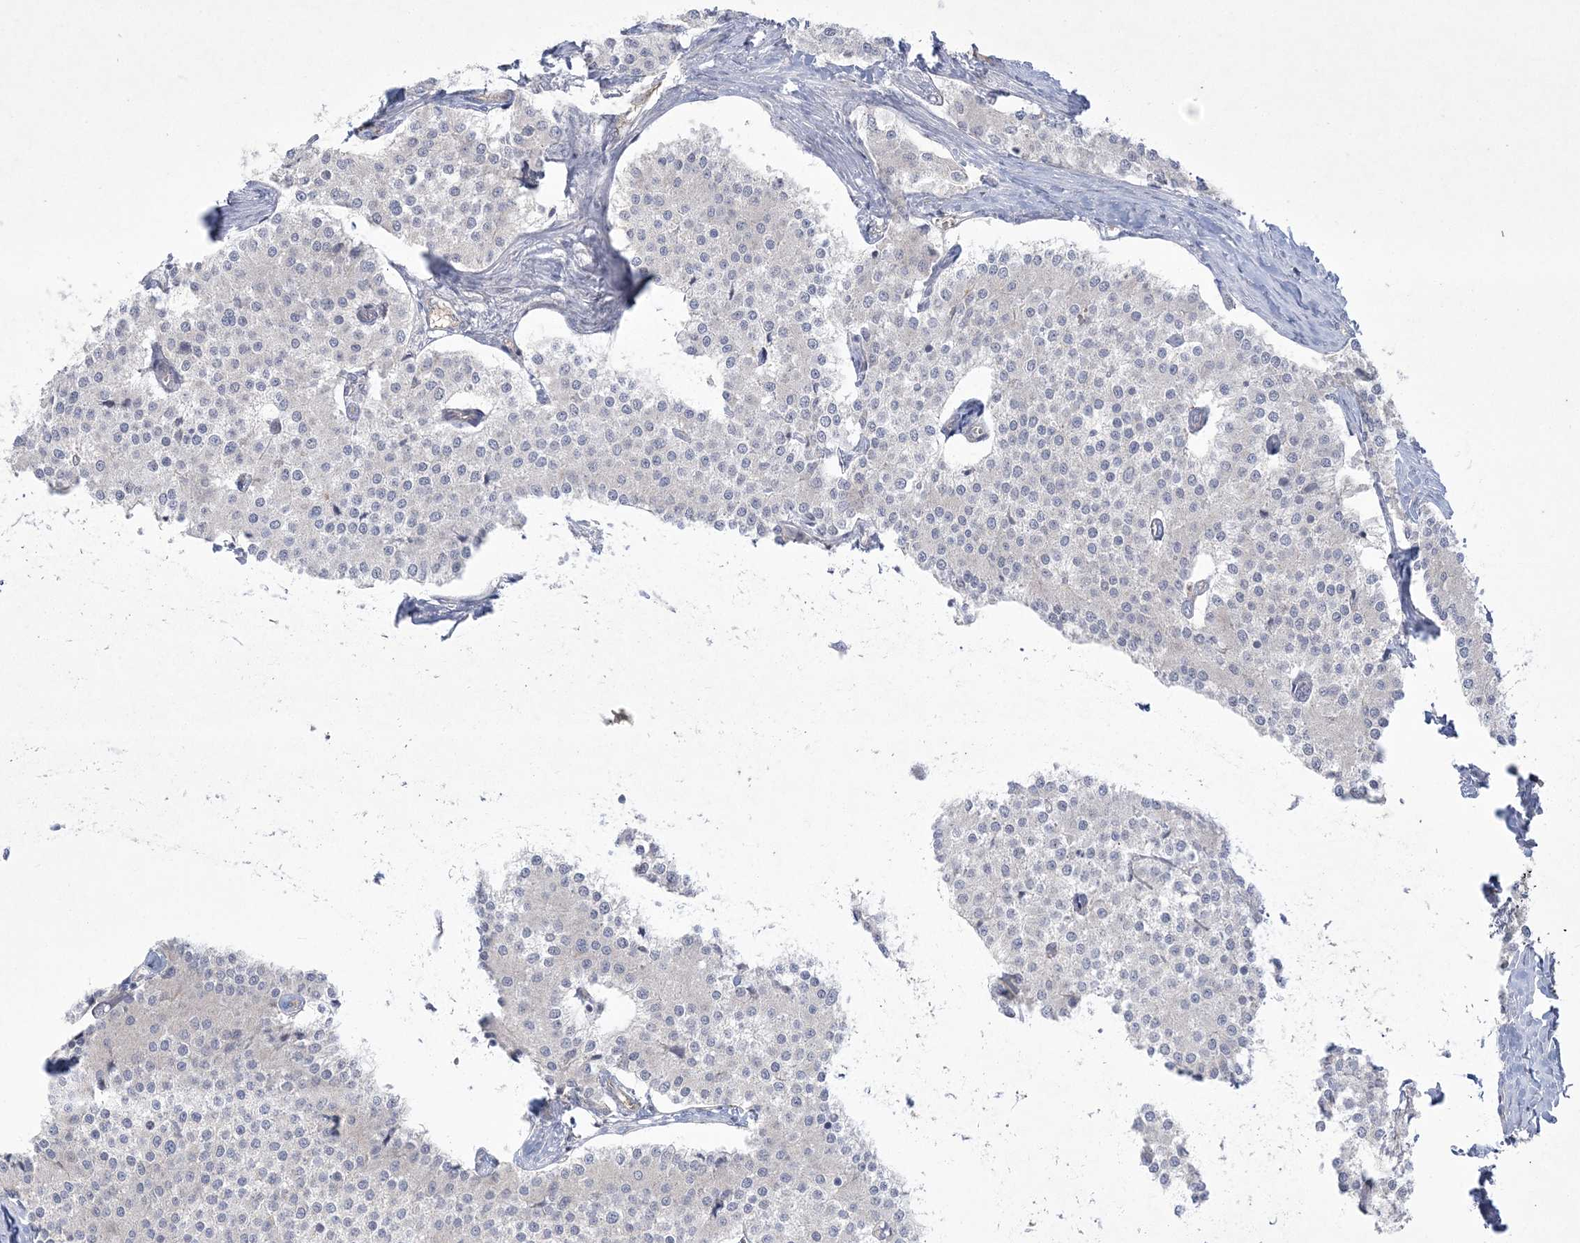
{"staining": {"intensity": "negative", "quantity": "none", "location": "none"}, "tissue": "carcinoid", "cell_type": "Tumor cells", "image_type": "cancer", "snomed": [{"axis": "morphology", "description": "Carcinoid, malignant, NOS"}, {"axis": "topography", "description": "Colon"}], "caption": "IHC micrograph of malignant carcinoid stained for a protein (brown), which exhibits no expression in tumor cells.", "gene": "ADAMTS12", "patient": {"sex": "female", "age": 52}}